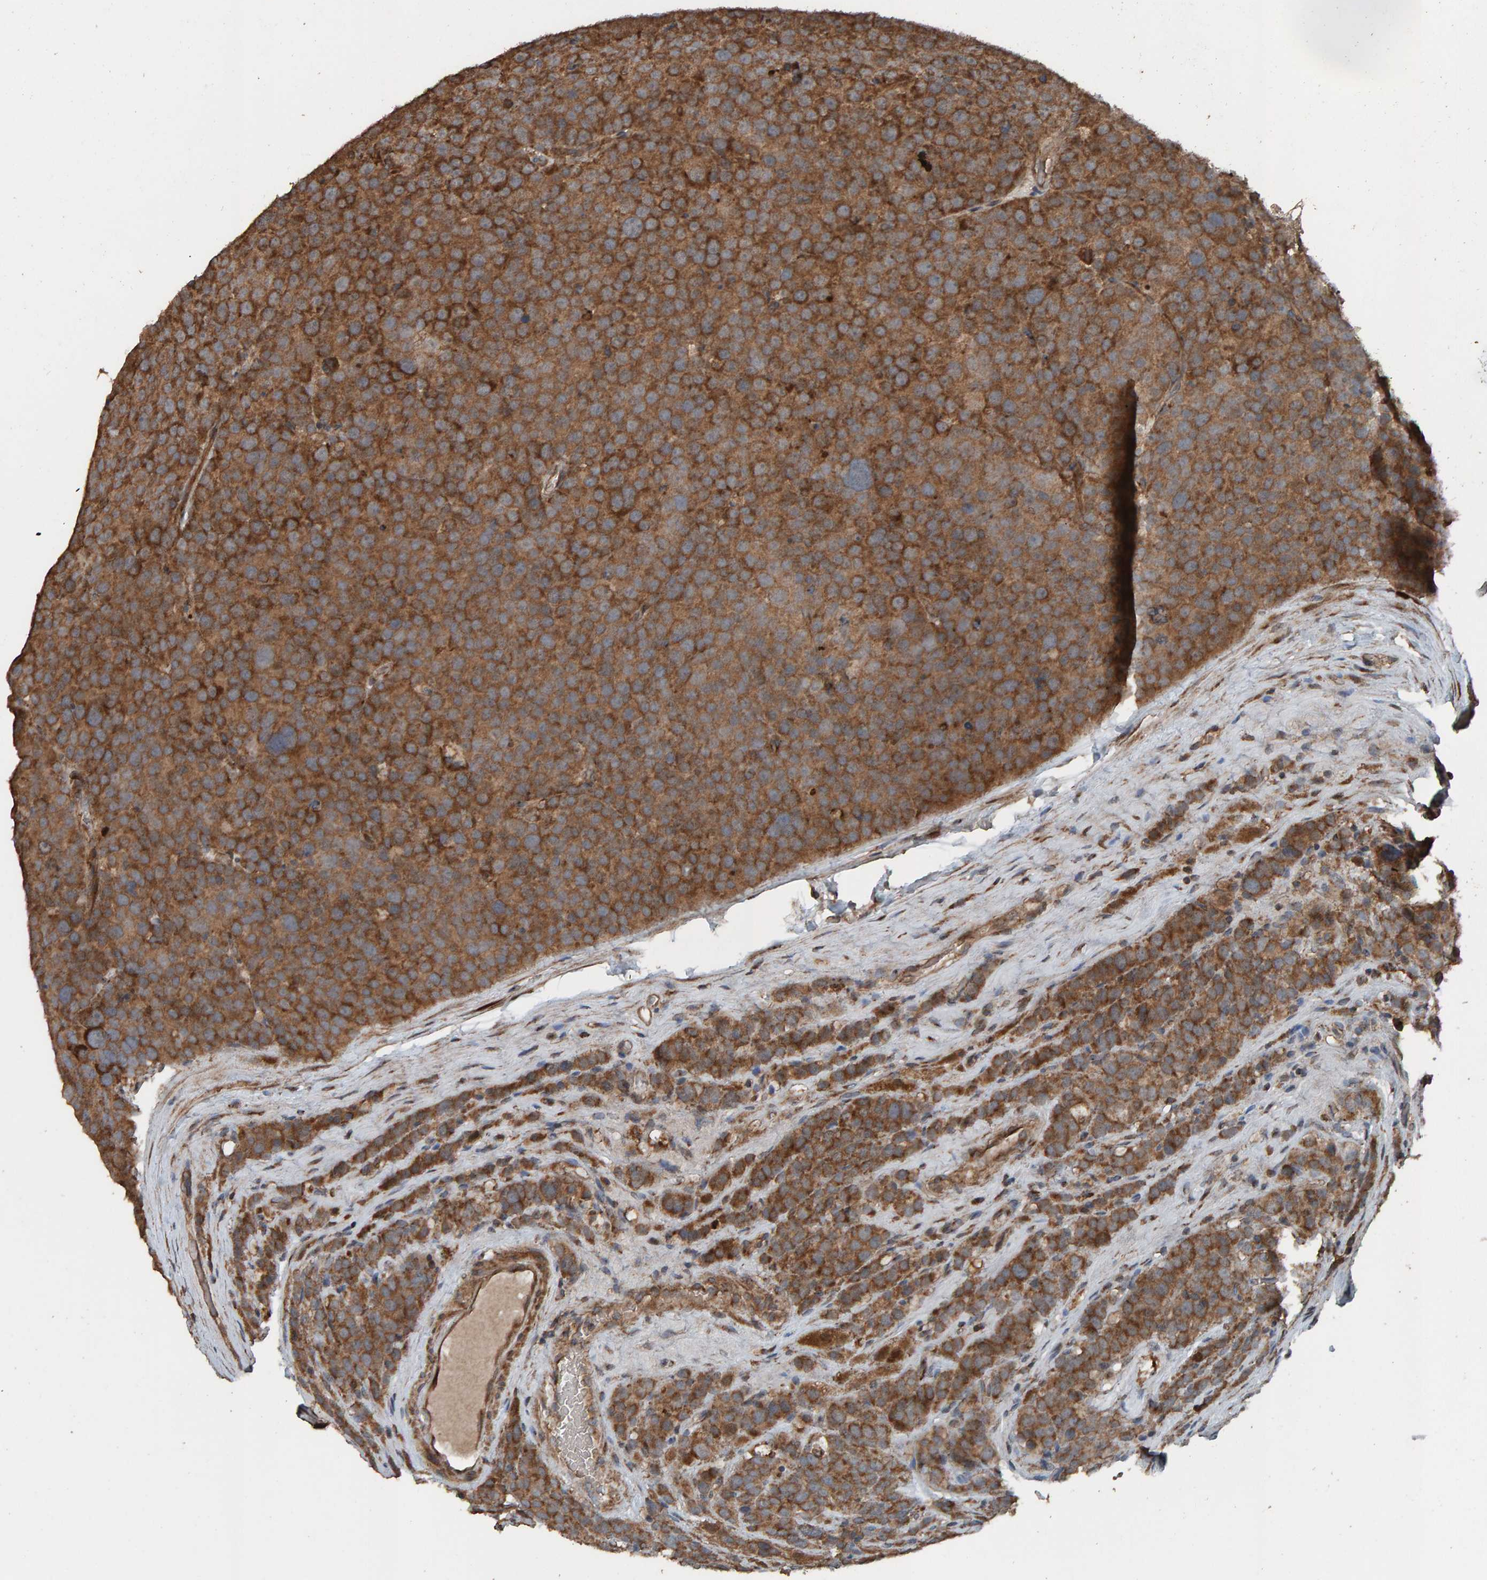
{"staining": {"intensity": "moderate", "quantity": ">75%", "location": "cytoplasmic/membranous"}, "tissue": "testis cancer", "cell_type": "Tumor cells", "image_type": "cancer", "snomed": [{"axis": "morphology", "description": "Seminoma, NOS"}, {"axis": "topography", "description": "Testis"}], "caption": "The image demonstrates immunohistochemical staining of testis cancer. There is moderate cytoplasmic/membranous expression is present in approximately >75% of tumor cells.", "gene": "DUS1L", "patient": {"sex": "male", "age": 71}}